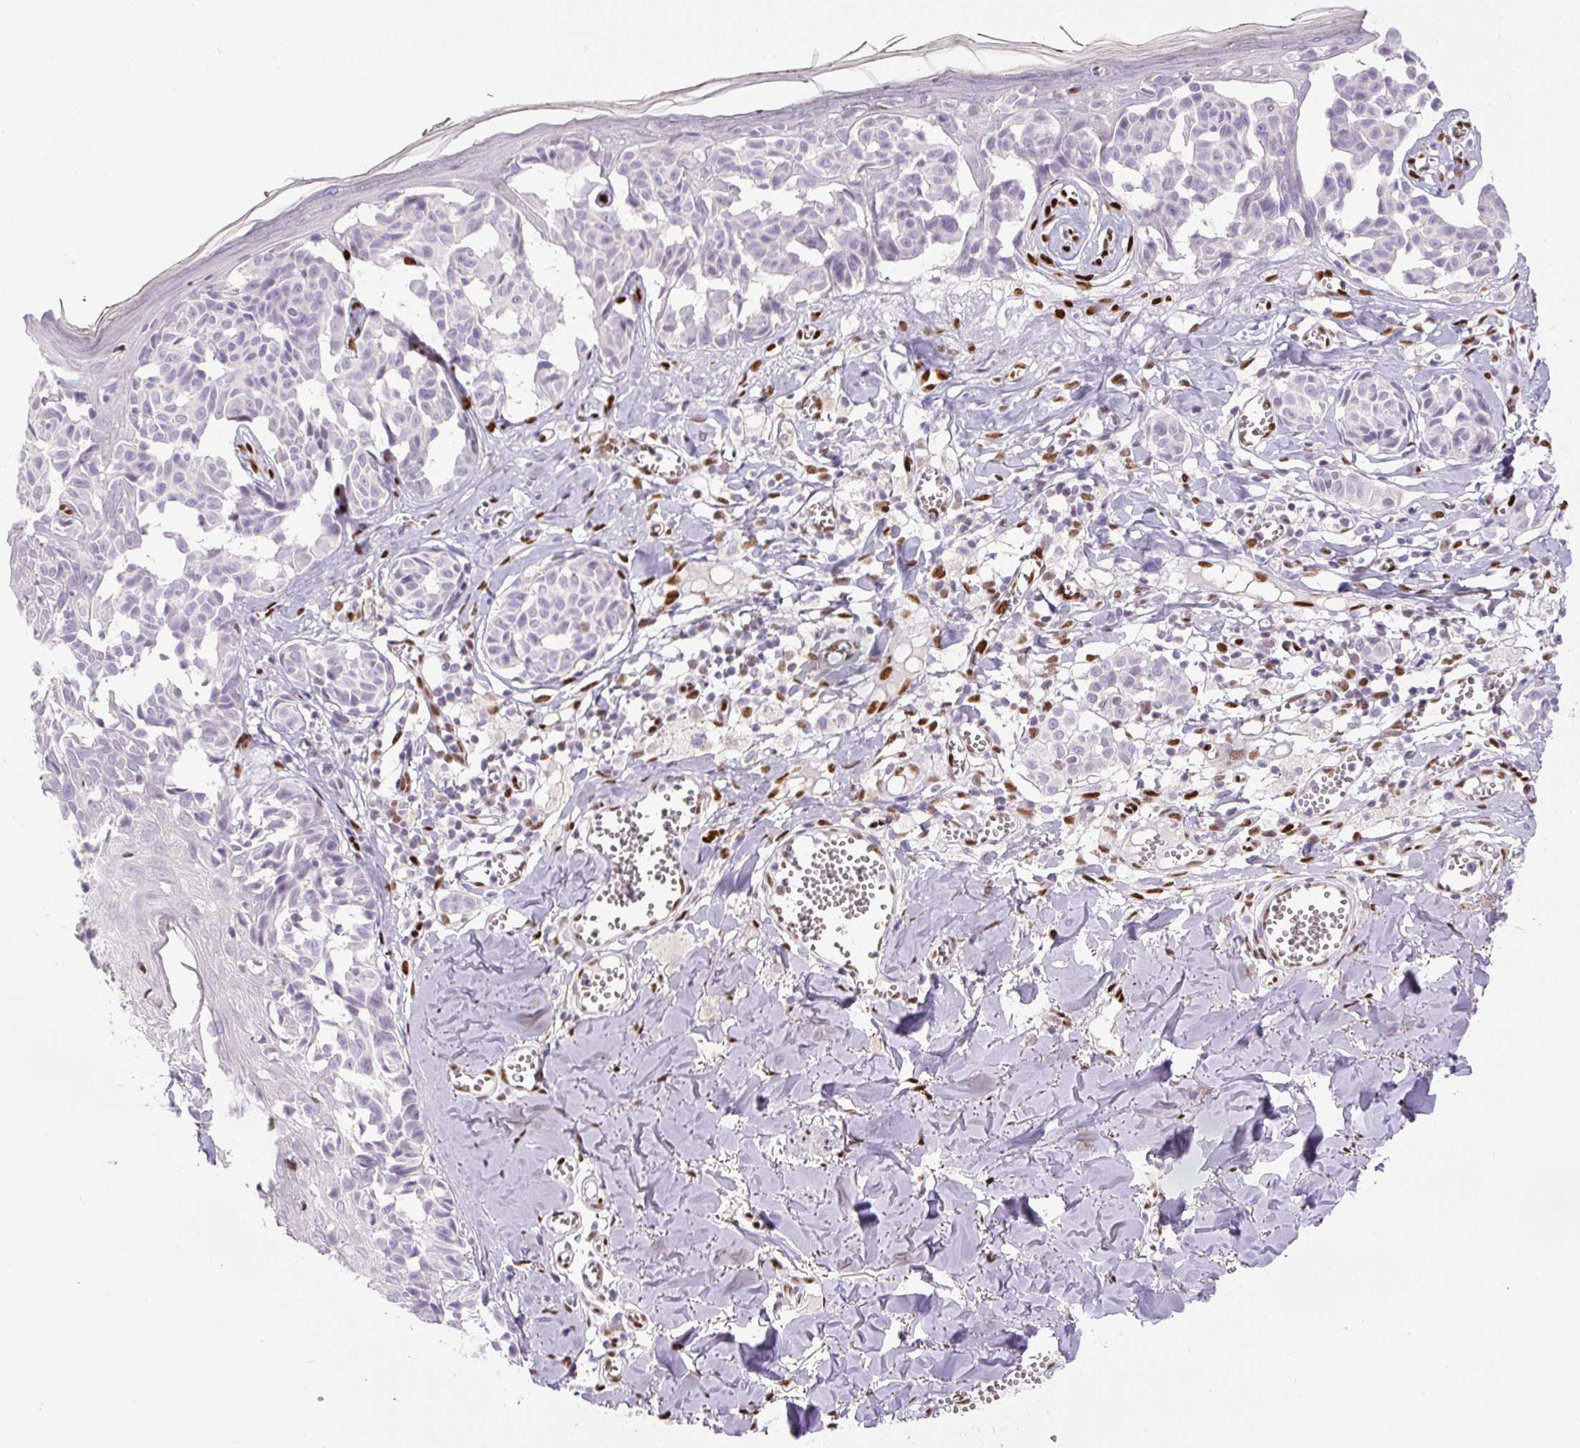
{"staining": {"intensity": "negative", "quantity": "none", "location": "none"}, "tissue": "melanoma", "cell_type": "Tumor cells", "image_type": "cancer", "snomed": [{"axis": "morphology", "description": "Malignant melanoma, NOS"}, {"axis": "topography", "description": "Skin"}], "caption": "IHC histopathology image of human malignant melanoma stained for a protein (brown), which shows no expression in tumor cells.", "gene": "ZEB1", "patient": {"sex": "female", "age": 43}}